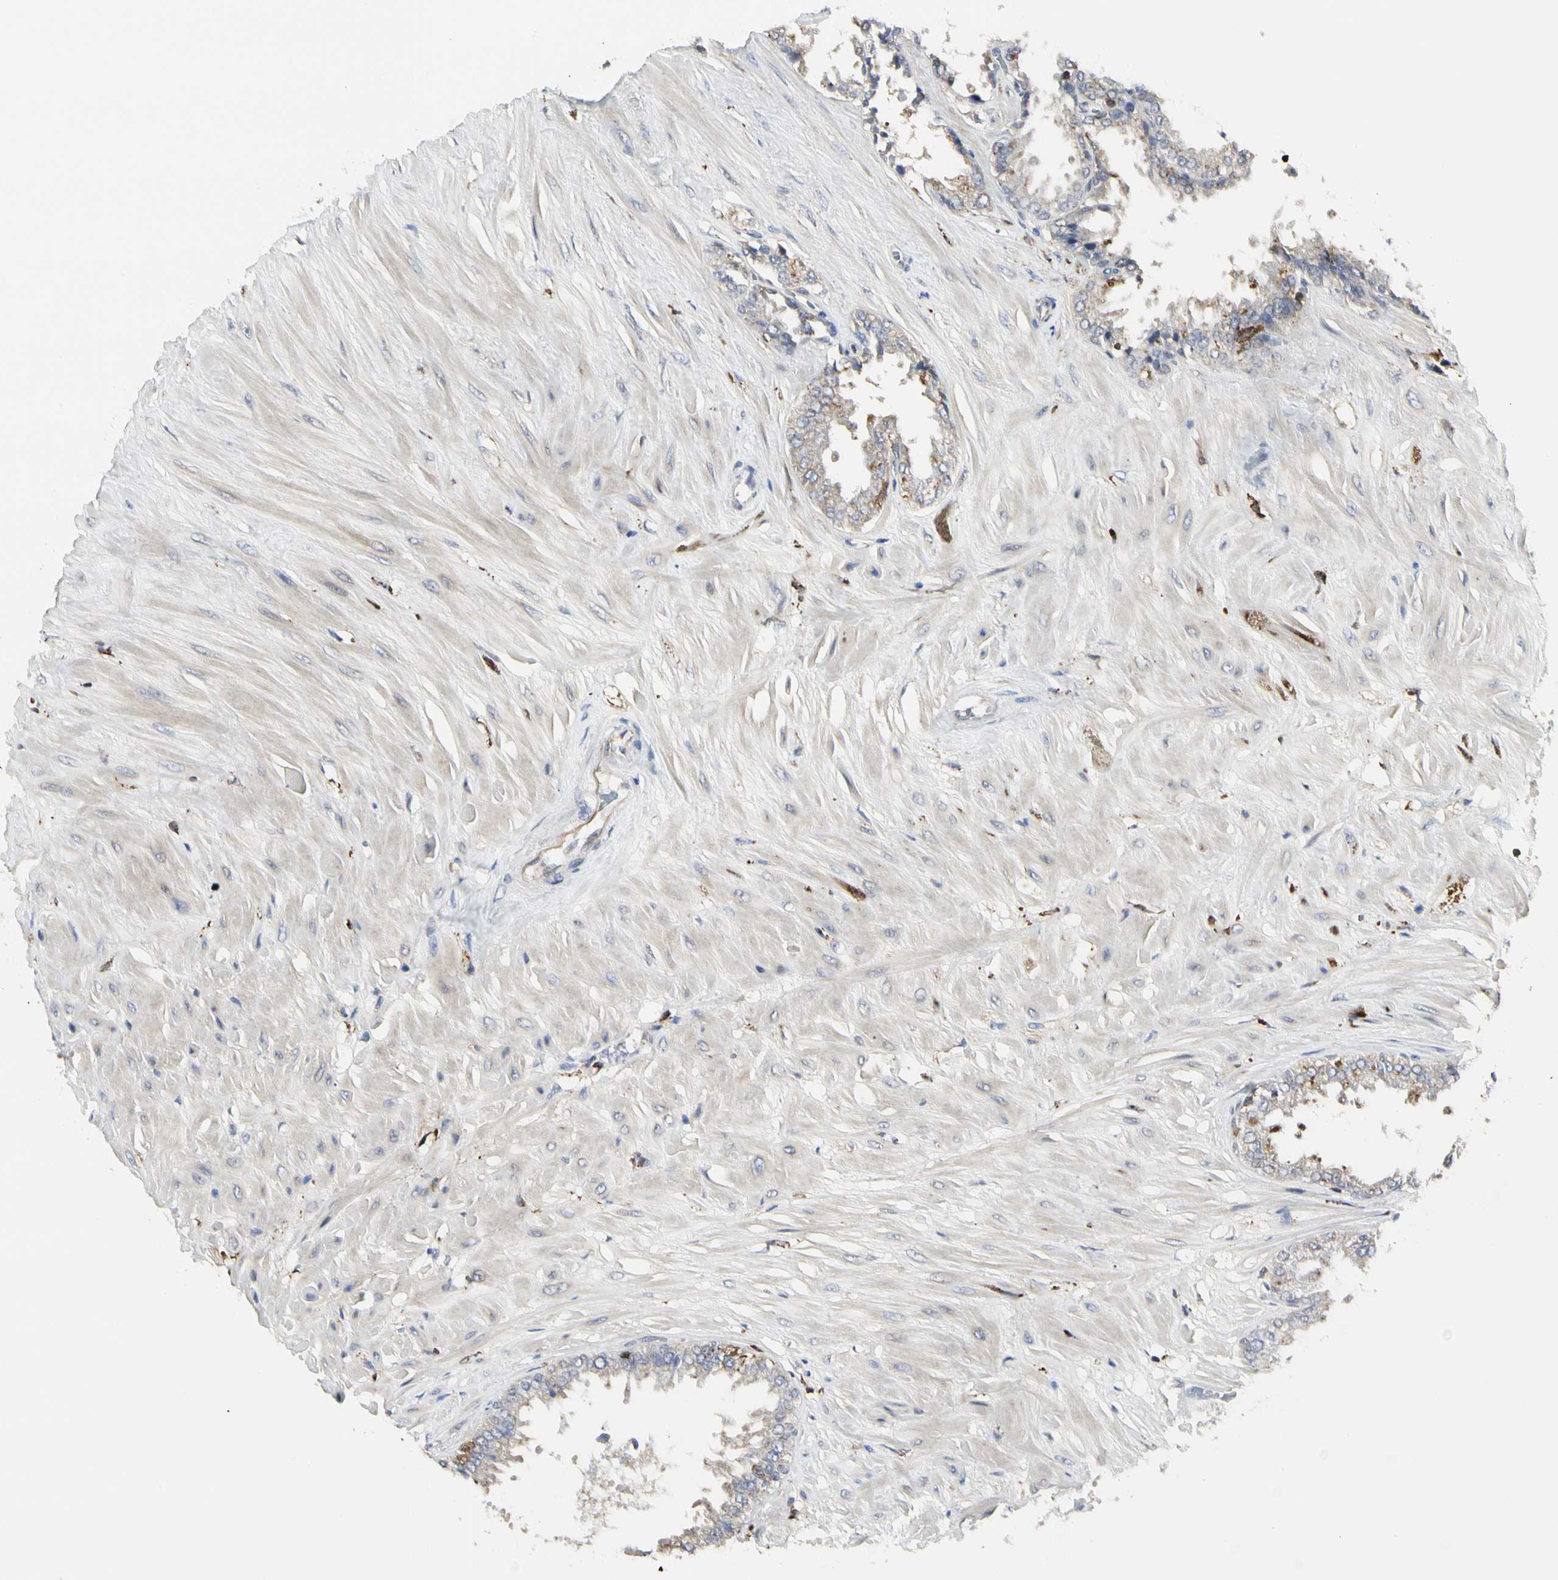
{"staining": {"intensity": "weak", "quantity": "<25%", "location": "cytoplasmic/membranous"}, "tissue": "seminal vesicle", "cell_type": "Glandular cells", "image_type": "normal", "snomed": [{"axis": "morphology", "description": "Normal tissue, NOS"}, {"axis": "topography", "description": "Seminal veicle"}], "caption": "This is a histopathology image of immunohistochemistry staining of benign seminal vesicle, which shows no staining in glandular cells. (DAB immunohistochemistry (IHC) visualized using brightfield microscopy, high magnification).", "gene": "NAPG", "patient": {"sex": "male", "age": 46}}